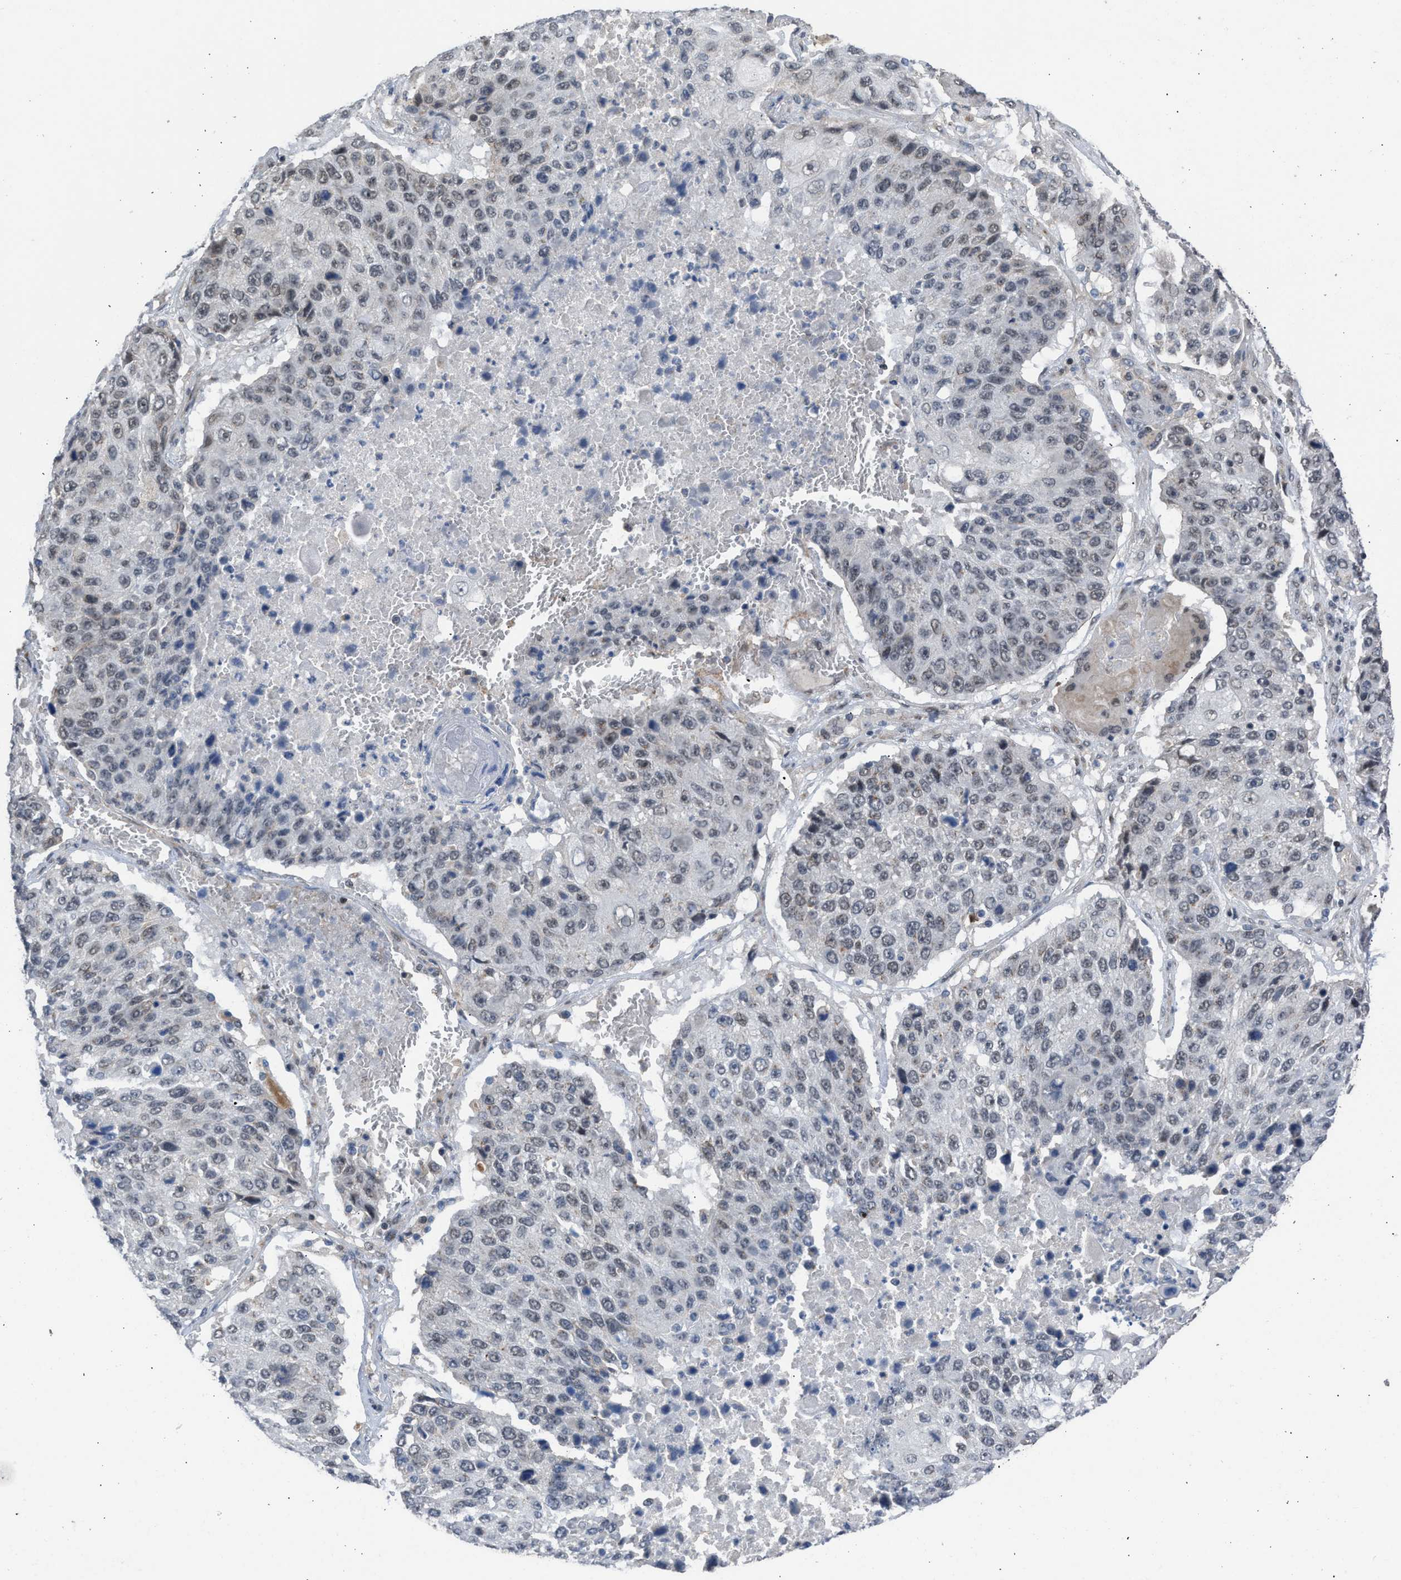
{"staining": {"intensity": "weak", "quantity": ">75%", "location": "nuclear"}, "tissue": "lung cancer", "cell_type": "Tumor cells", "image_type": "cancer", "snomed": [{"axis": "morphology", "description": "Squamous cell carcinoma, NOS"}, {"axis": "topography", "description": "Lung"}], "caption": "This is an image of immunohistochemistry (IHC) staining of squamous cell carcinoma (lung), which shows weak expression in the nuclear of tumor cells.", "gene": "TERF2IP", "patient": {"sex": "male", "age": 61}}